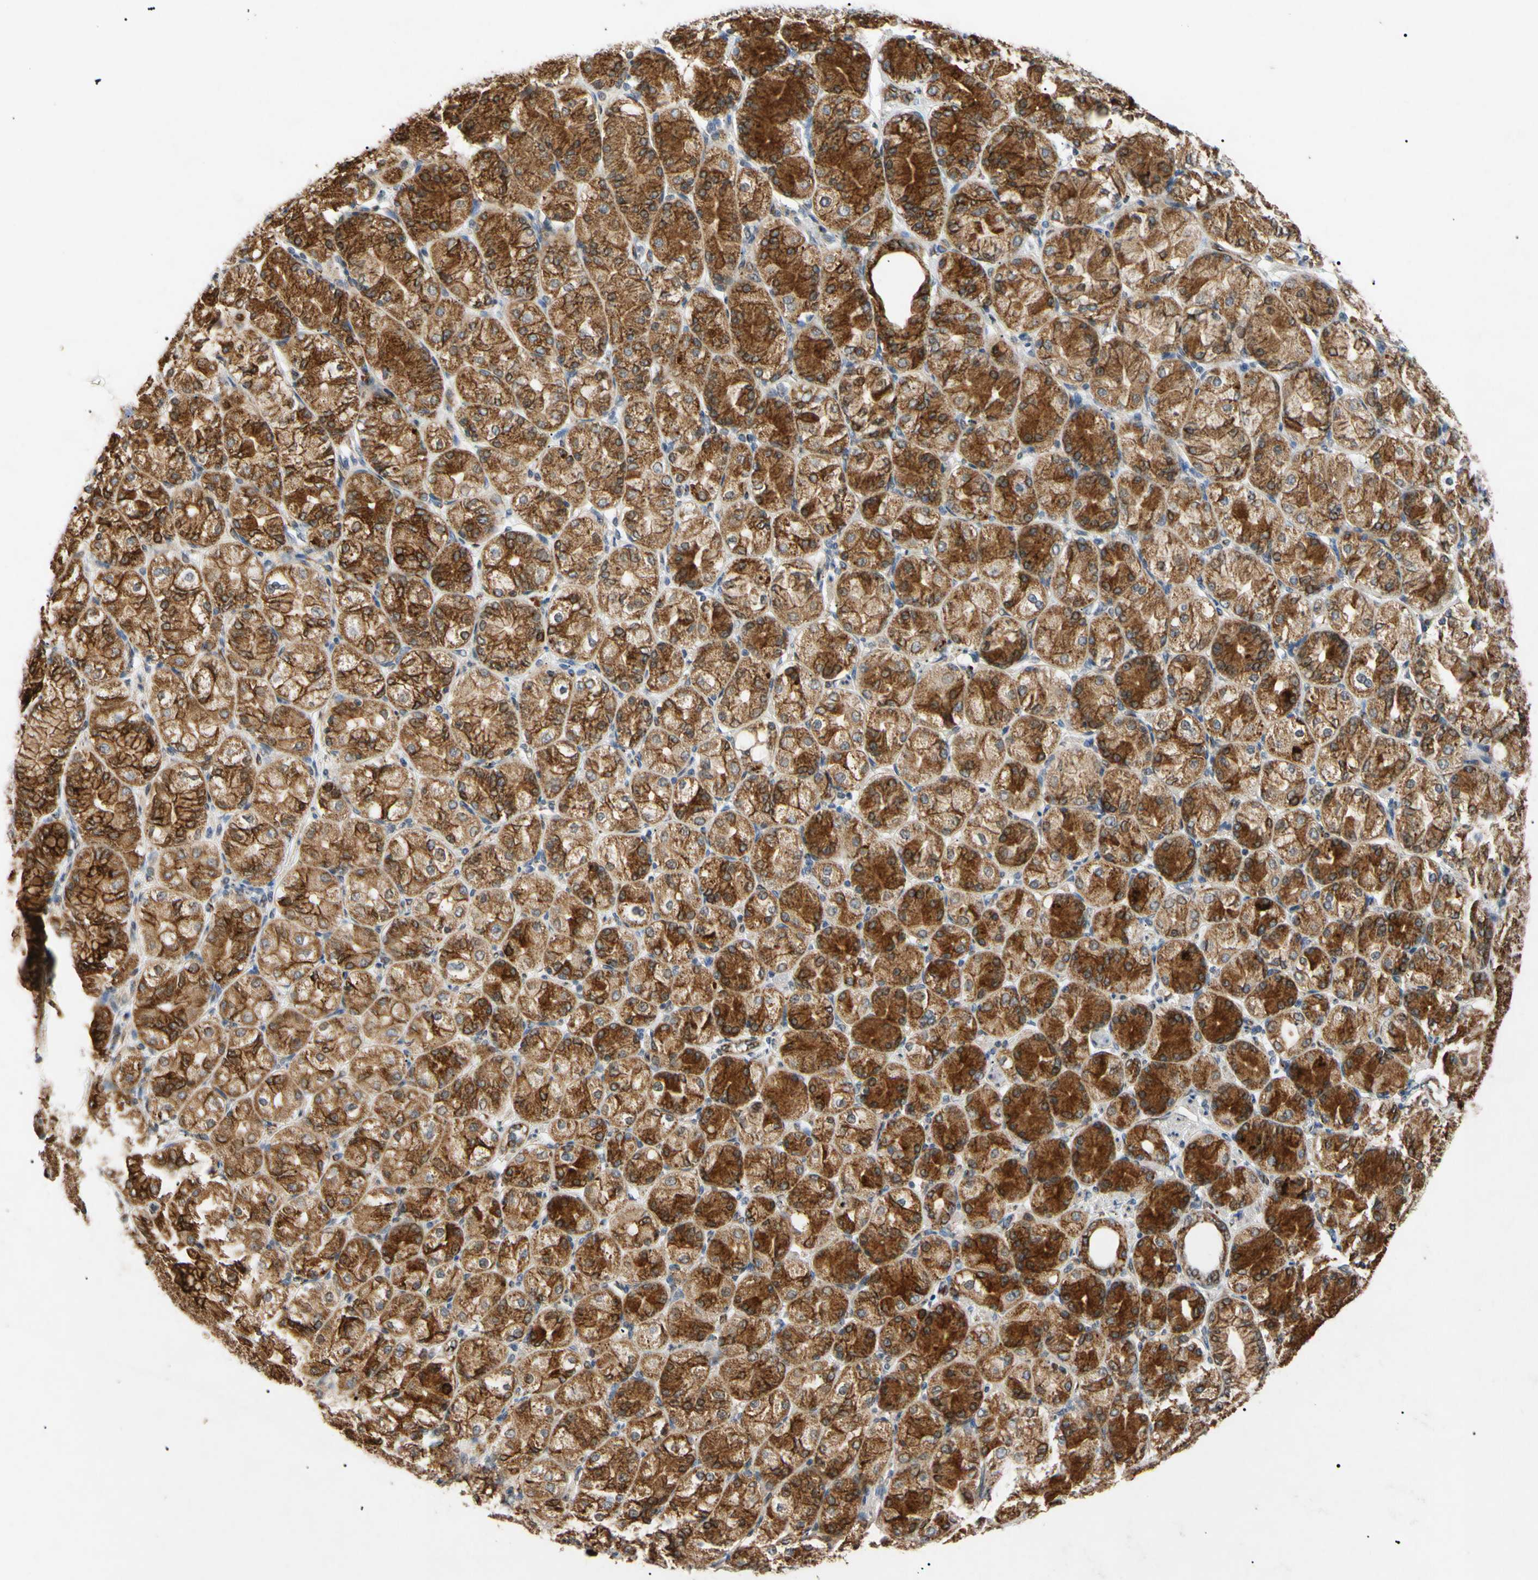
{"staining": {"intensity": "moderate", "quantity": "25%-75%", "location": "cytoplasmic/membranous"}, "tissue": "stomach cancer", "cell_type": "Tumor cells", "image_type": "cancer", "snomed": [{"axis": "morphology", "description": "Normal tissue, NOS"}, {"axis": "morphology", "description": "Adenocarcinoma, NOS"}, {"axis": "morphology", "description": "Adenocarcinoma, High grade"}, {"axis": "topography", "description": "Stomach, upper"}, {"axis": "topography", "description": "Stomach"}], "caption": "There is medium levels of moderate cytoplasmic/membranous staining in tumor cells of stomach high-grade adenocarcinoma, as demonstrated by immunohistochemical staining (brown color).", "gene": "TUBB4A", "patient": {"sex": "female", "age": 65}}